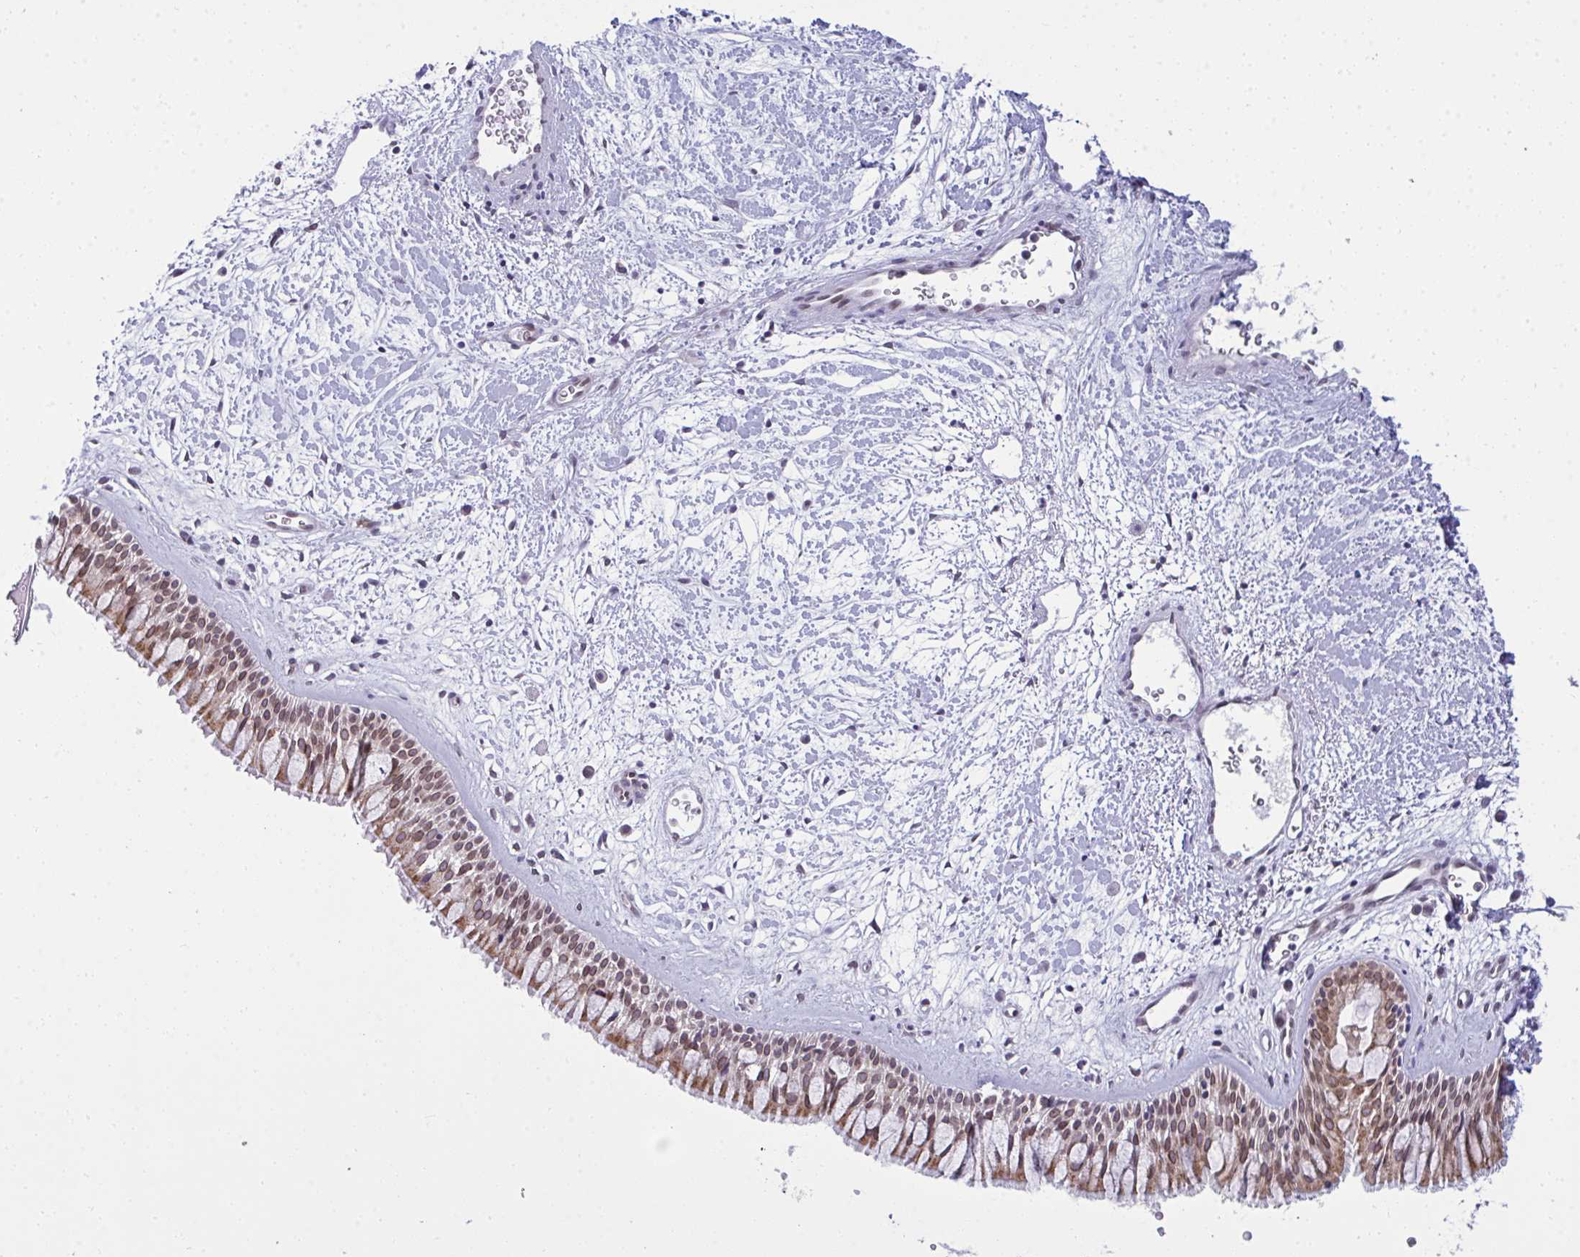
{"staining": {"intensity": "strong", "quantity": ">75%", "location": "cytoplasmic/membranous,nuclear"}, "tissue": "nasopharynx", "cell_type": "Respiratory epithelial cells", "image_type": "normal", "snomed": [{"axis": "morphology", "description": "Normal tissue, NOS"}, {"axis": "topography", "description": "Nasopharynx"}], "caption": "Immunohistochemical staining of unremarkable human nasopharynx reveals >75% levels of strong cytoplasmic/membranous,nuclear protein staining in about >75% of respiratory epithelial cells.", "gene": "RANBP2", "patient": {"sex": "male", "age": 65}}